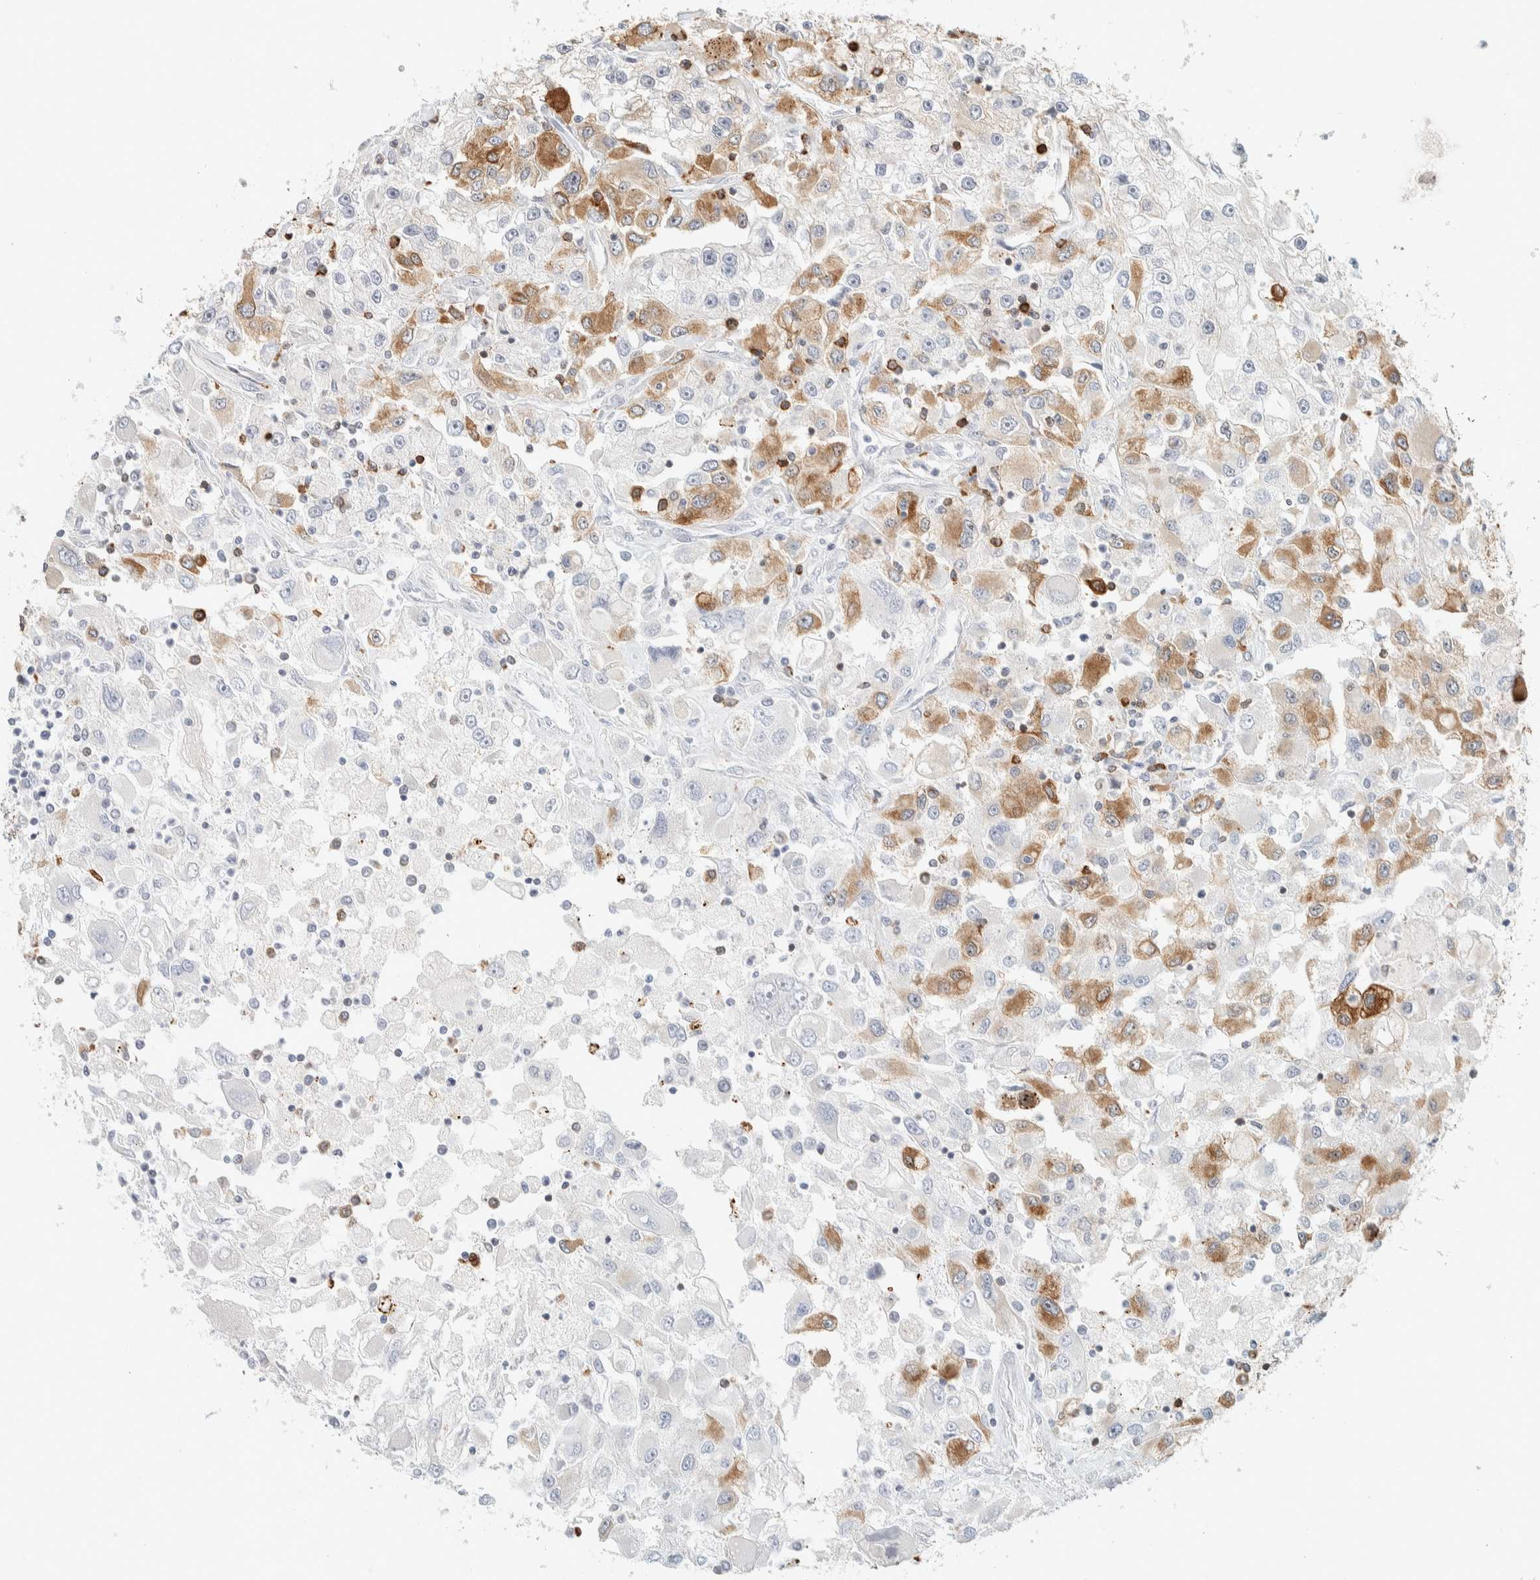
{"staining": {"intensity": "moderate", "quantity": "25%-75%", "location": "cytoplasmic/membranous"}, "tissue": "renal cancer", "cell_type": "Tumor cells", "image_type": "cancer", "snomed": [{"axis": "morphology", "description": "Adenocarcinoma, NOS"}, {"axis": "topography", "description": "Kidney"}], "caption": "Immunohistochemistry (IHC) image of neoplastic tissue: renal adenocarcinoma stained using immunohistochemistry (IHC) reveals medium levels of moderate protein expression localized specifically in the cytoplasmic/membranous of tumor cells, appearing as a cytoplasmic/membranous brown color.", "gene": "LLGL2", "patient": {"sex": "female", "age": 52}}